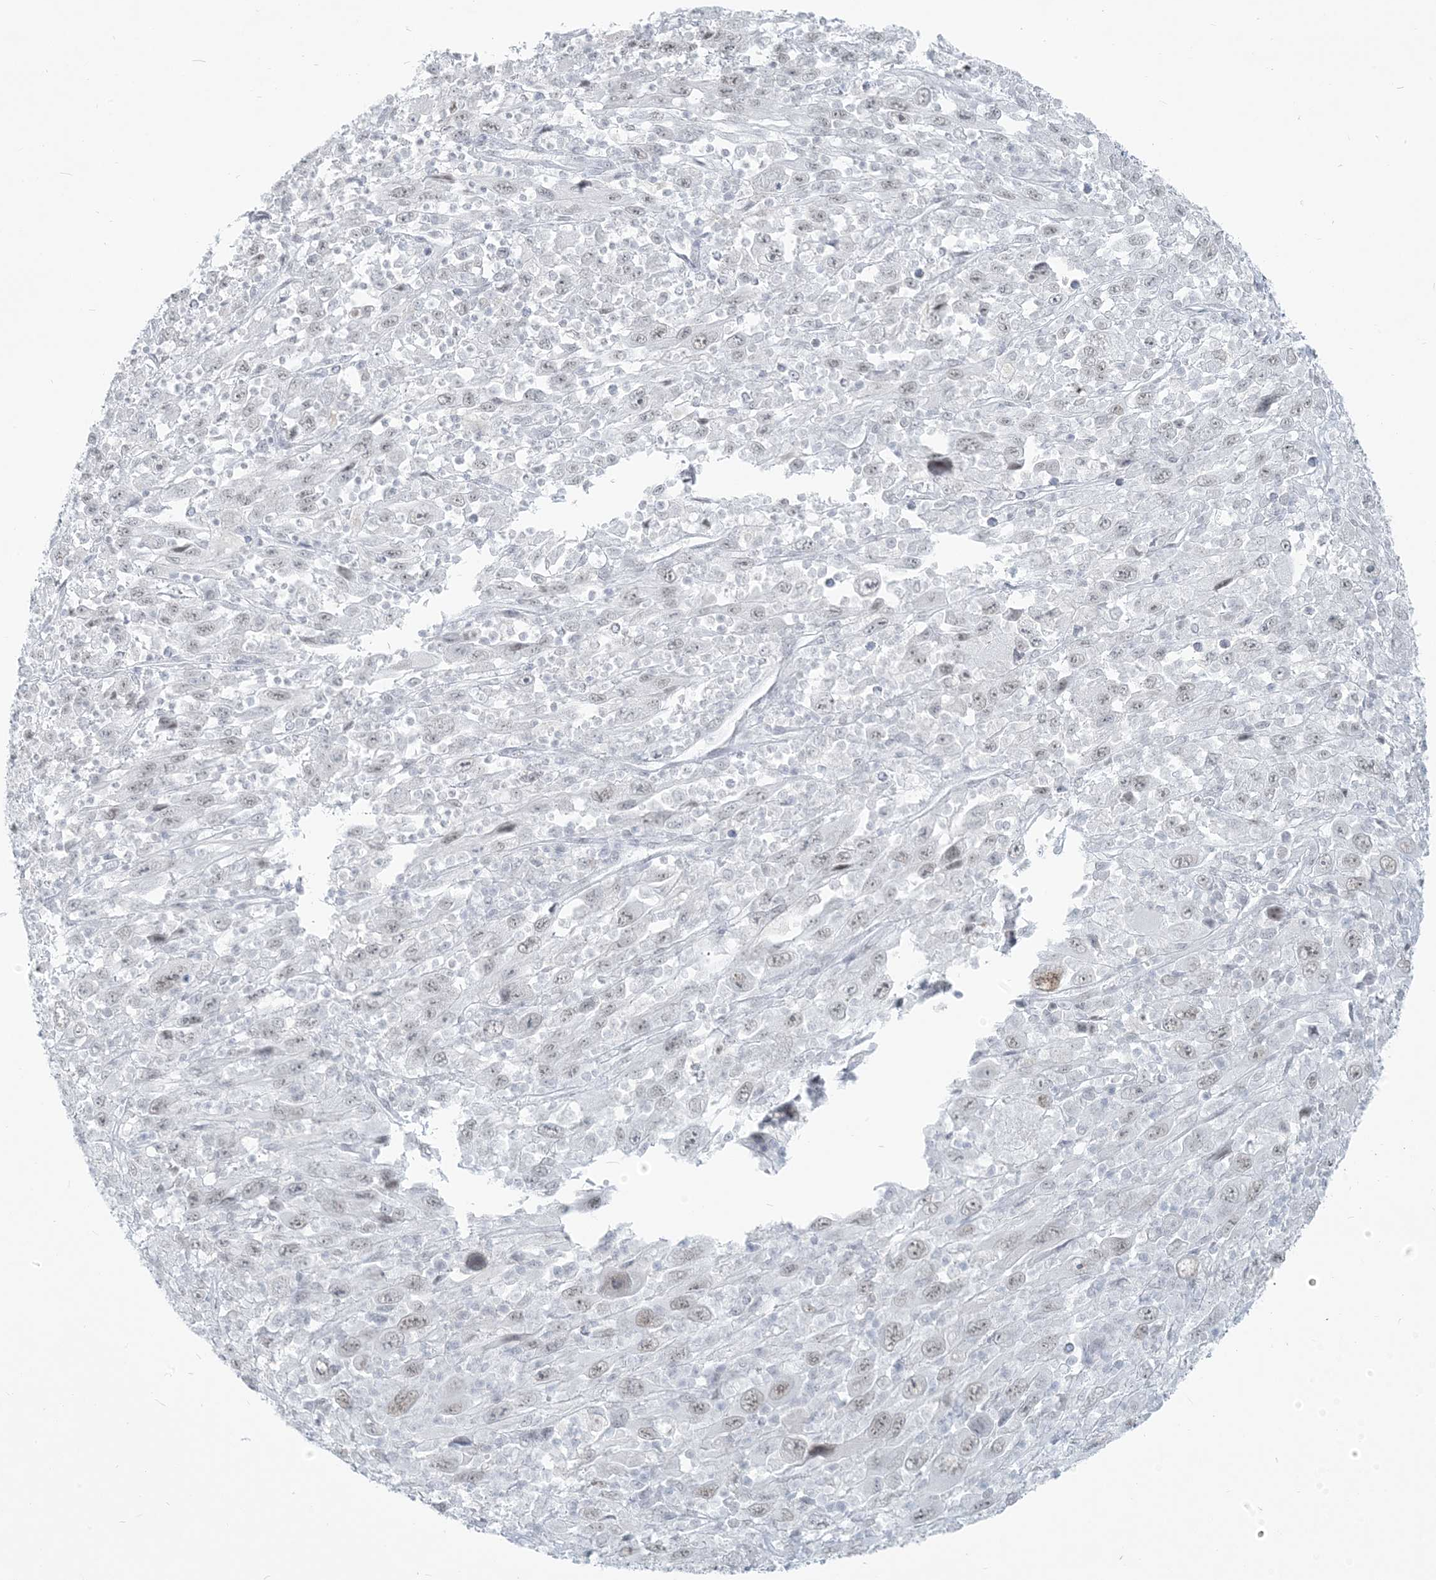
{"staining": {"intensity": "weak", "quantity": "<25%", "location": "nuclear"}, "tissue": "melanoma", "cell_type": "Tumor cells", "image_type": "cancer", "snomed": [{"axis": "morphology", "description": "Malignant melanoma, Metastatic site"}, {"axis": "topography", "description": "Skin"}], "caption": "Protein analysis of malignant melanoma (metastatic site) demonstrates no significant positivity in tumor cells.", "gene": "SCML1", "patient": {"sex": "female", "age": 56}}